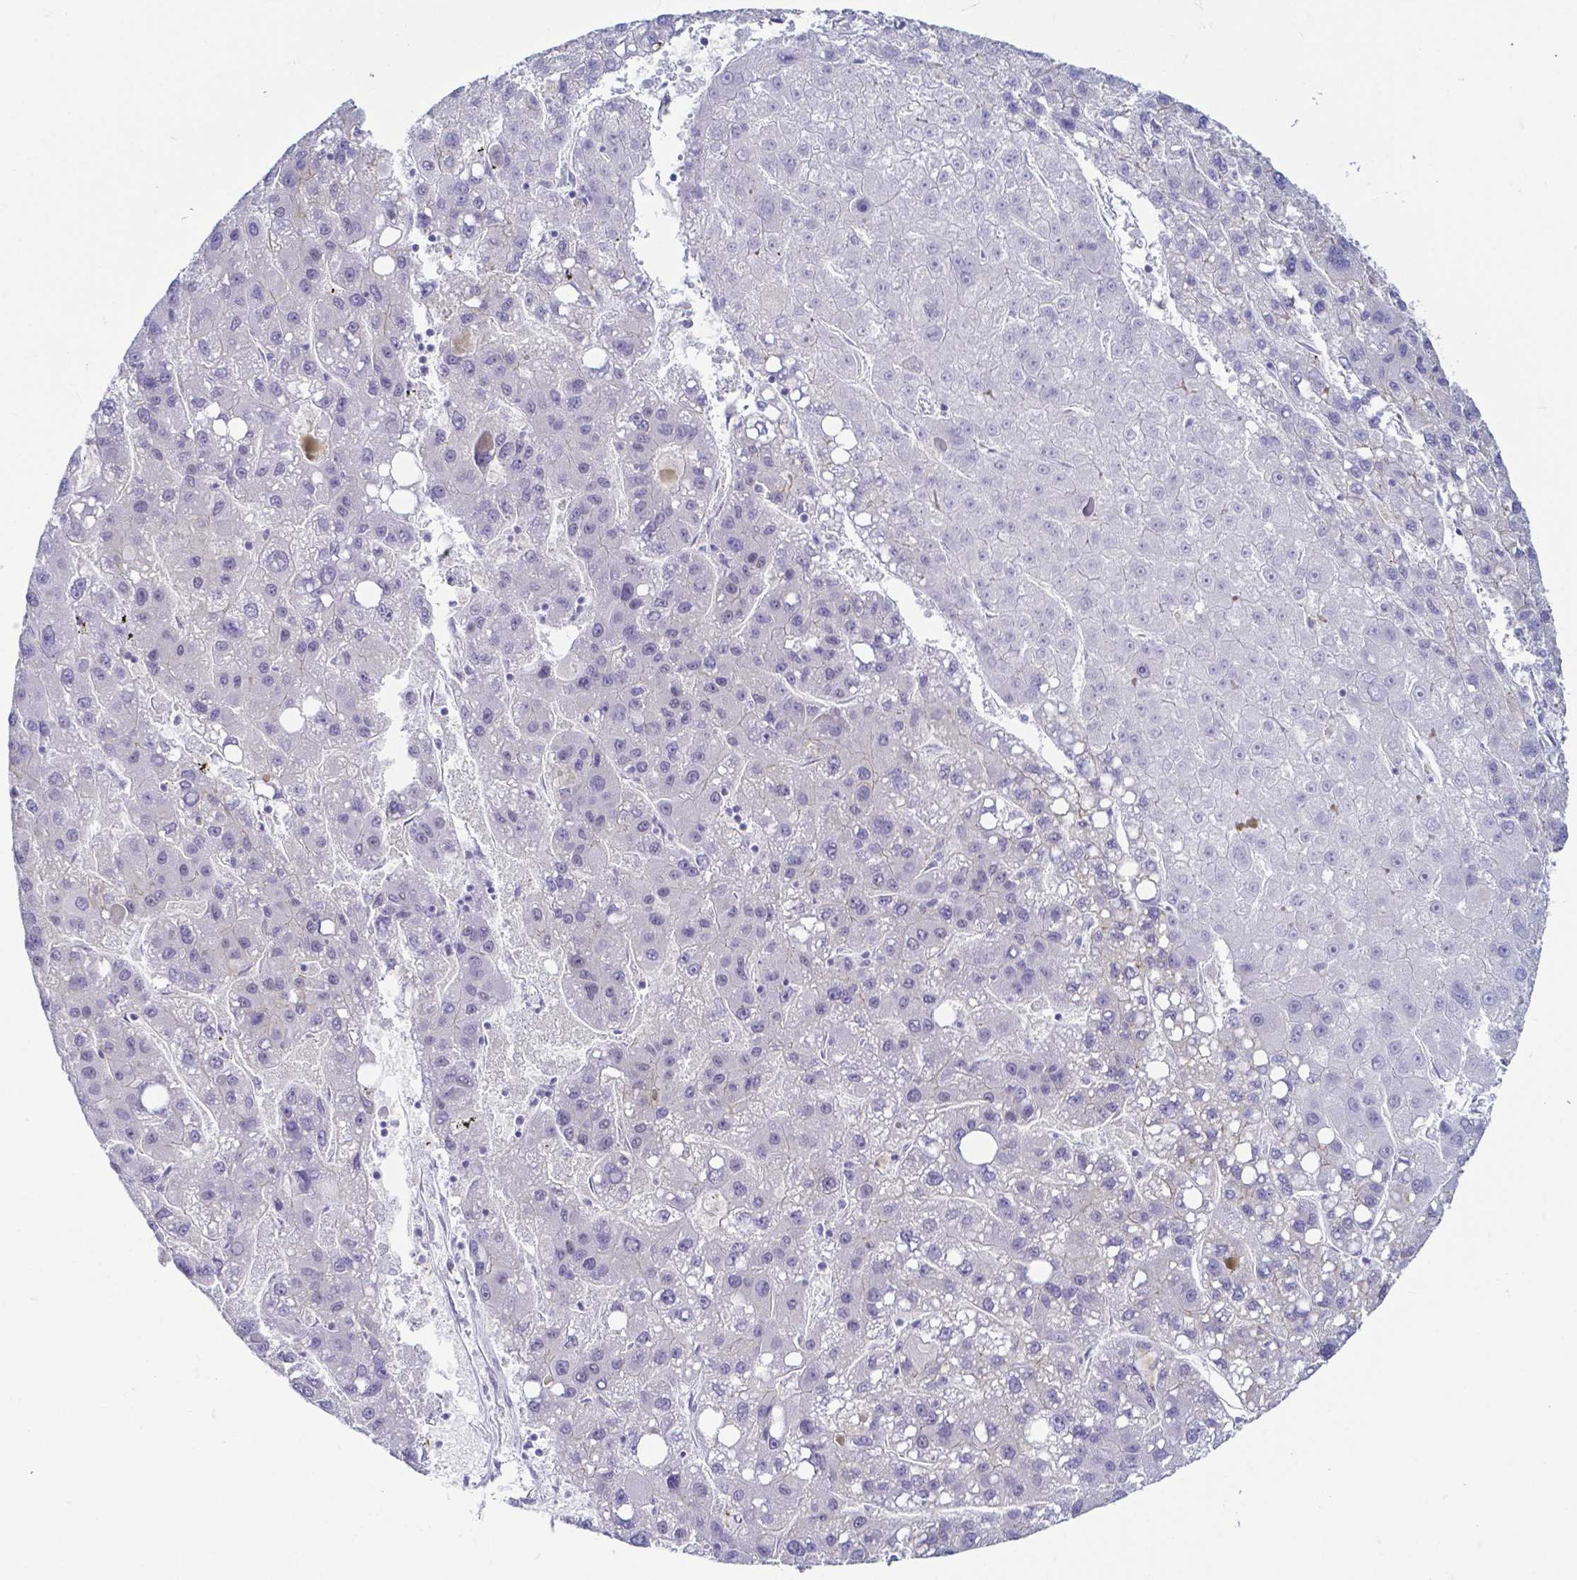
{"staining": {"intensity": "weak", "quantity": "<25%", "location": "cytoplasmic/membranous"}, "tissue": "liver cancer", "cell_type": "Tumor cells", "image_type": "cancer", "snomed": [{"axis": "morphology", "description": "Carcinoma, Hepatocellular, NOS"}, {"axis": "topography", "description": "Liver"}], "caption": "High magnification brightfield microscopy of liver hepatocellular carcinoma stained with DAB (brown) and counterstained with hematoxylin (blue): tumor cells show no significant expression.", "gene": "FAM83G", "patient": {"sex": "female", "age": 82}}